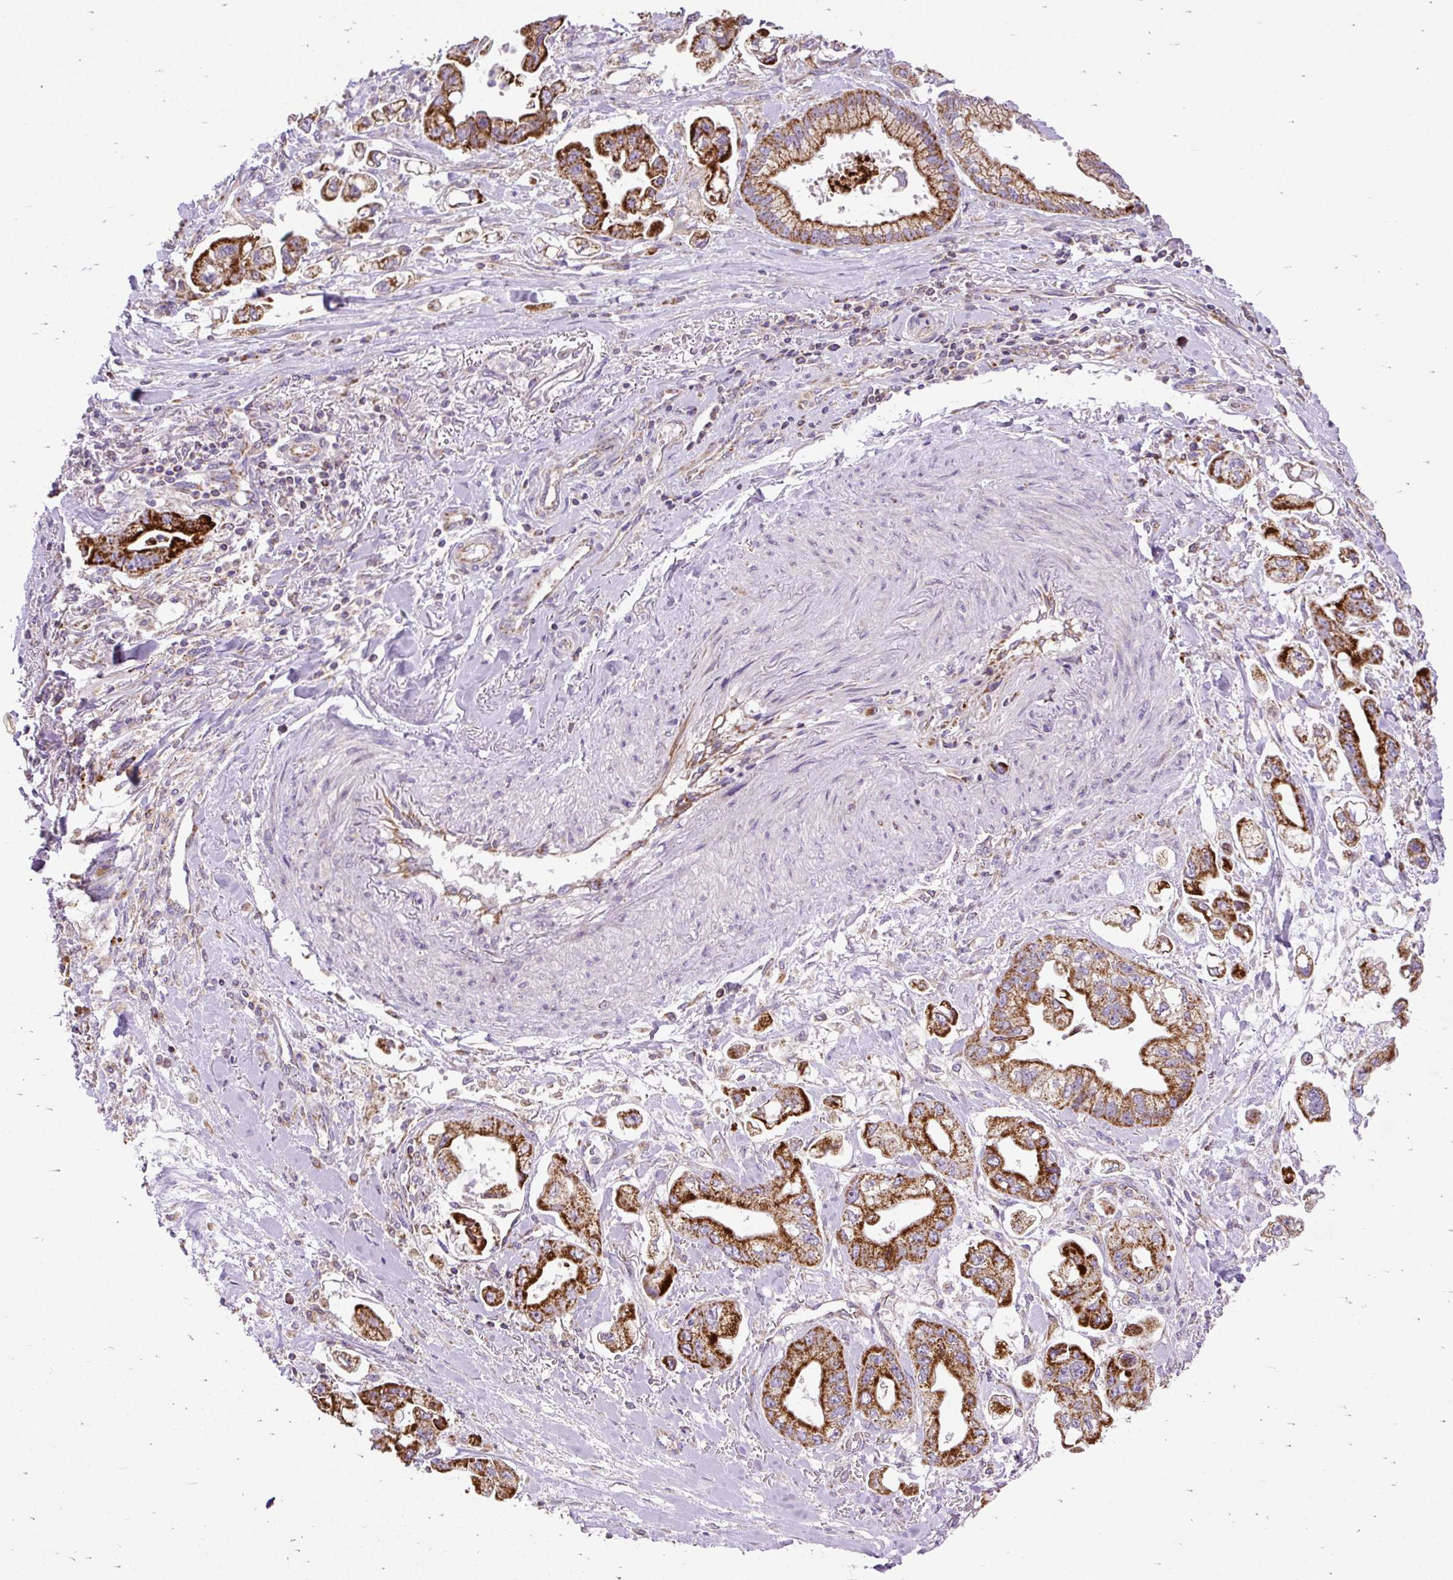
{"staining": {"intensity": "strong", "quantity": ">75%", "location": "cytoplasmic/membranous"}, "tissue": "stomach cancer", "cell_type": "Tumor cells", "image_type": "cancer", "snomed": [{"axis": "morphology", "description": "Adenocarcinoma, NOS"}, {"axis": "topography", "description": "Stomach"}], "caption": "Stomach cancer (adenocarcinoma) stained with a protein marker displays strong staining in tumor cells.", "gene": "TOMM40", "patient": {"sex": "male", "age": 62}}